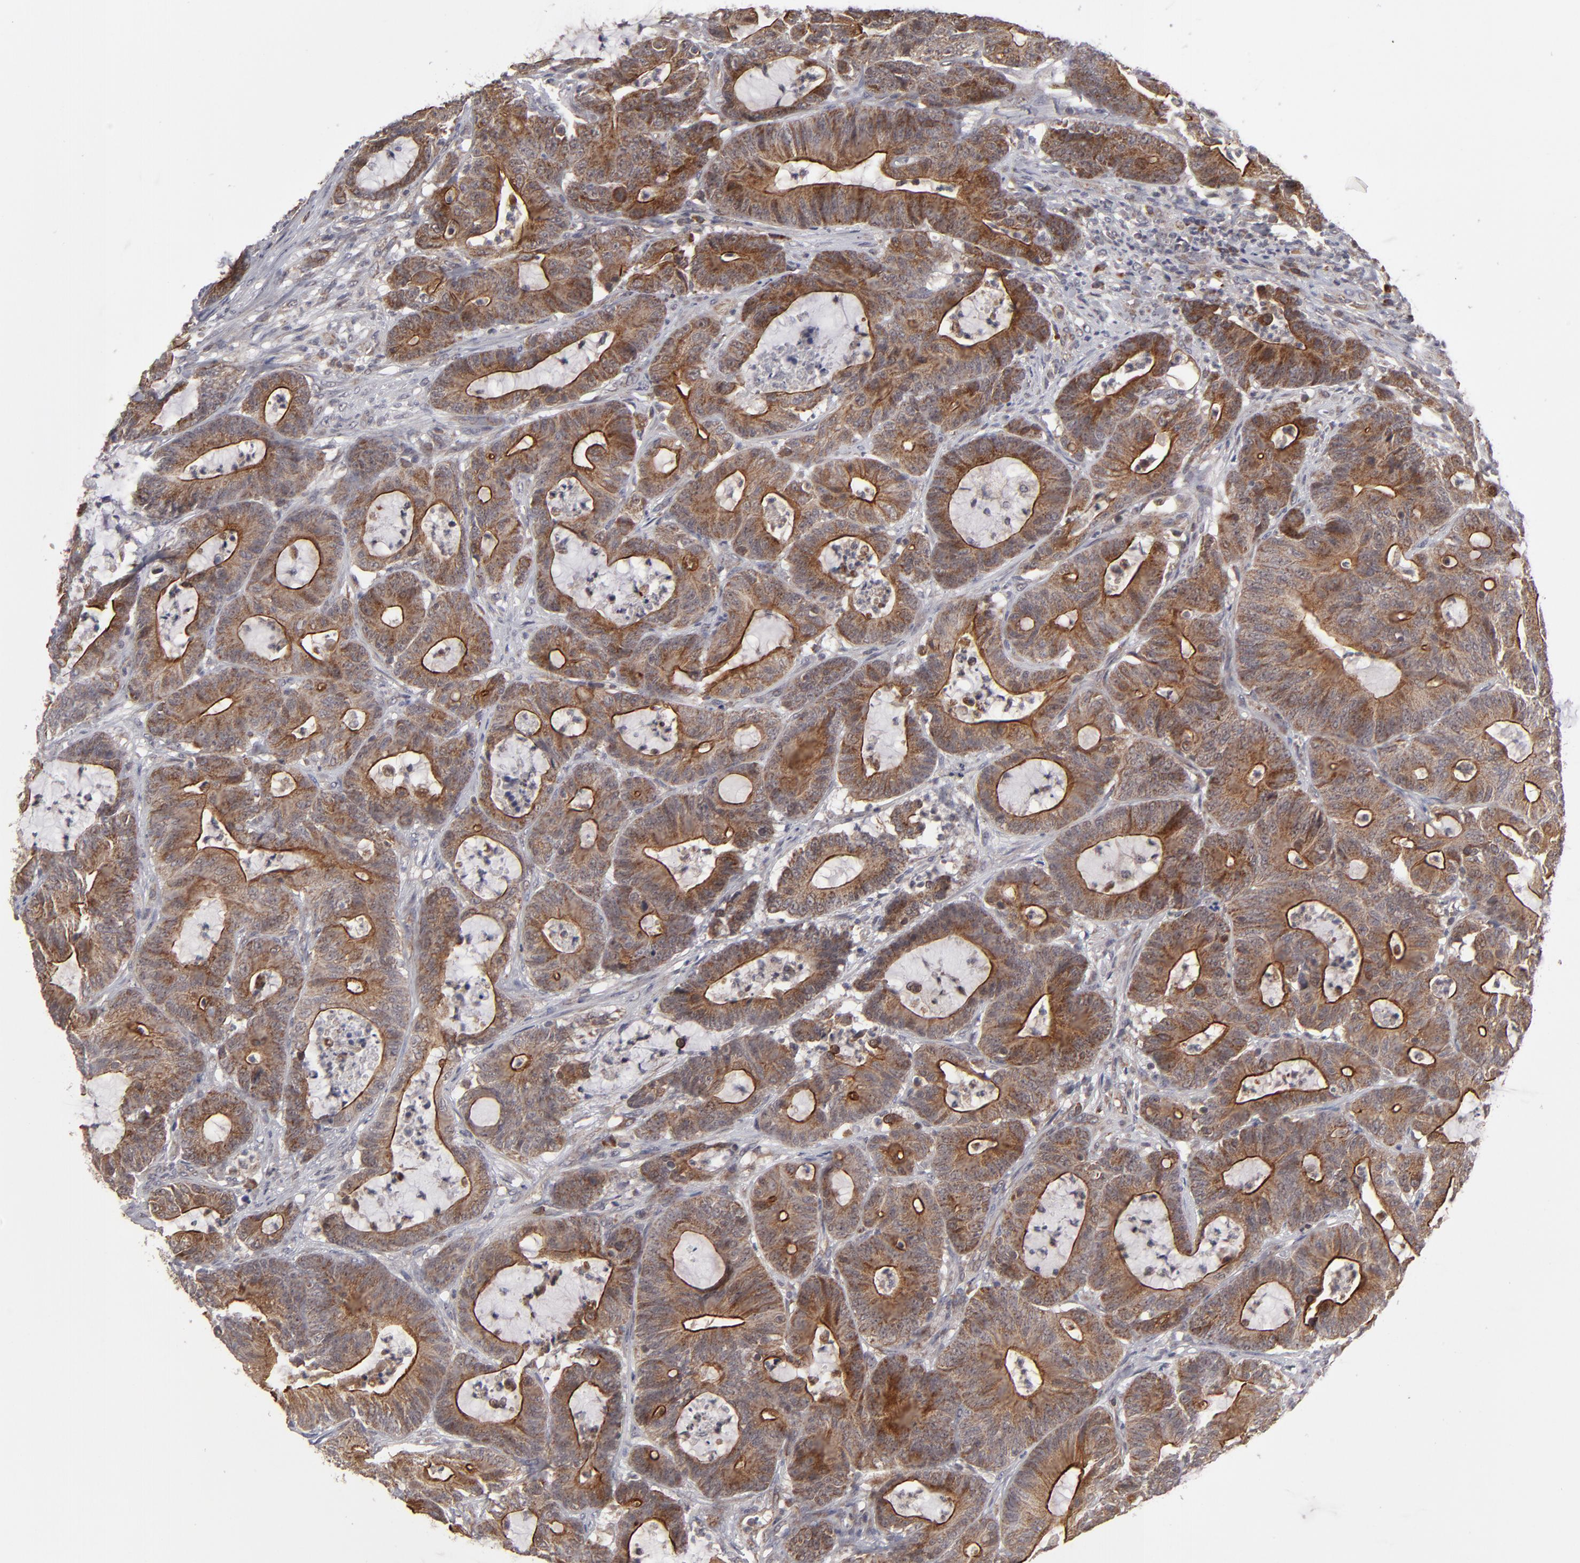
{"staining": {"intensity": "strong", "quantity": ">75%", "location": "cytoplasmic/membranous"}, "tissue": "colorectal cancer", "cell_type": "Tumor cells", "image_type": "cancer", "snomed": [{"axis": "morphology", "description": "Adenocarcinoma, NOS"}, {"axis": "topography", "description": "Colon"}], "caption": "The histopathology image demonstrates staining of colorectal cancer (adenocarcinoma), revealing strong cytoplasmic/membranous protein positivity (brown color) within tumor cells.", "gene": "GLCCI1", "patient": {"sex": "female", "age": 84}}